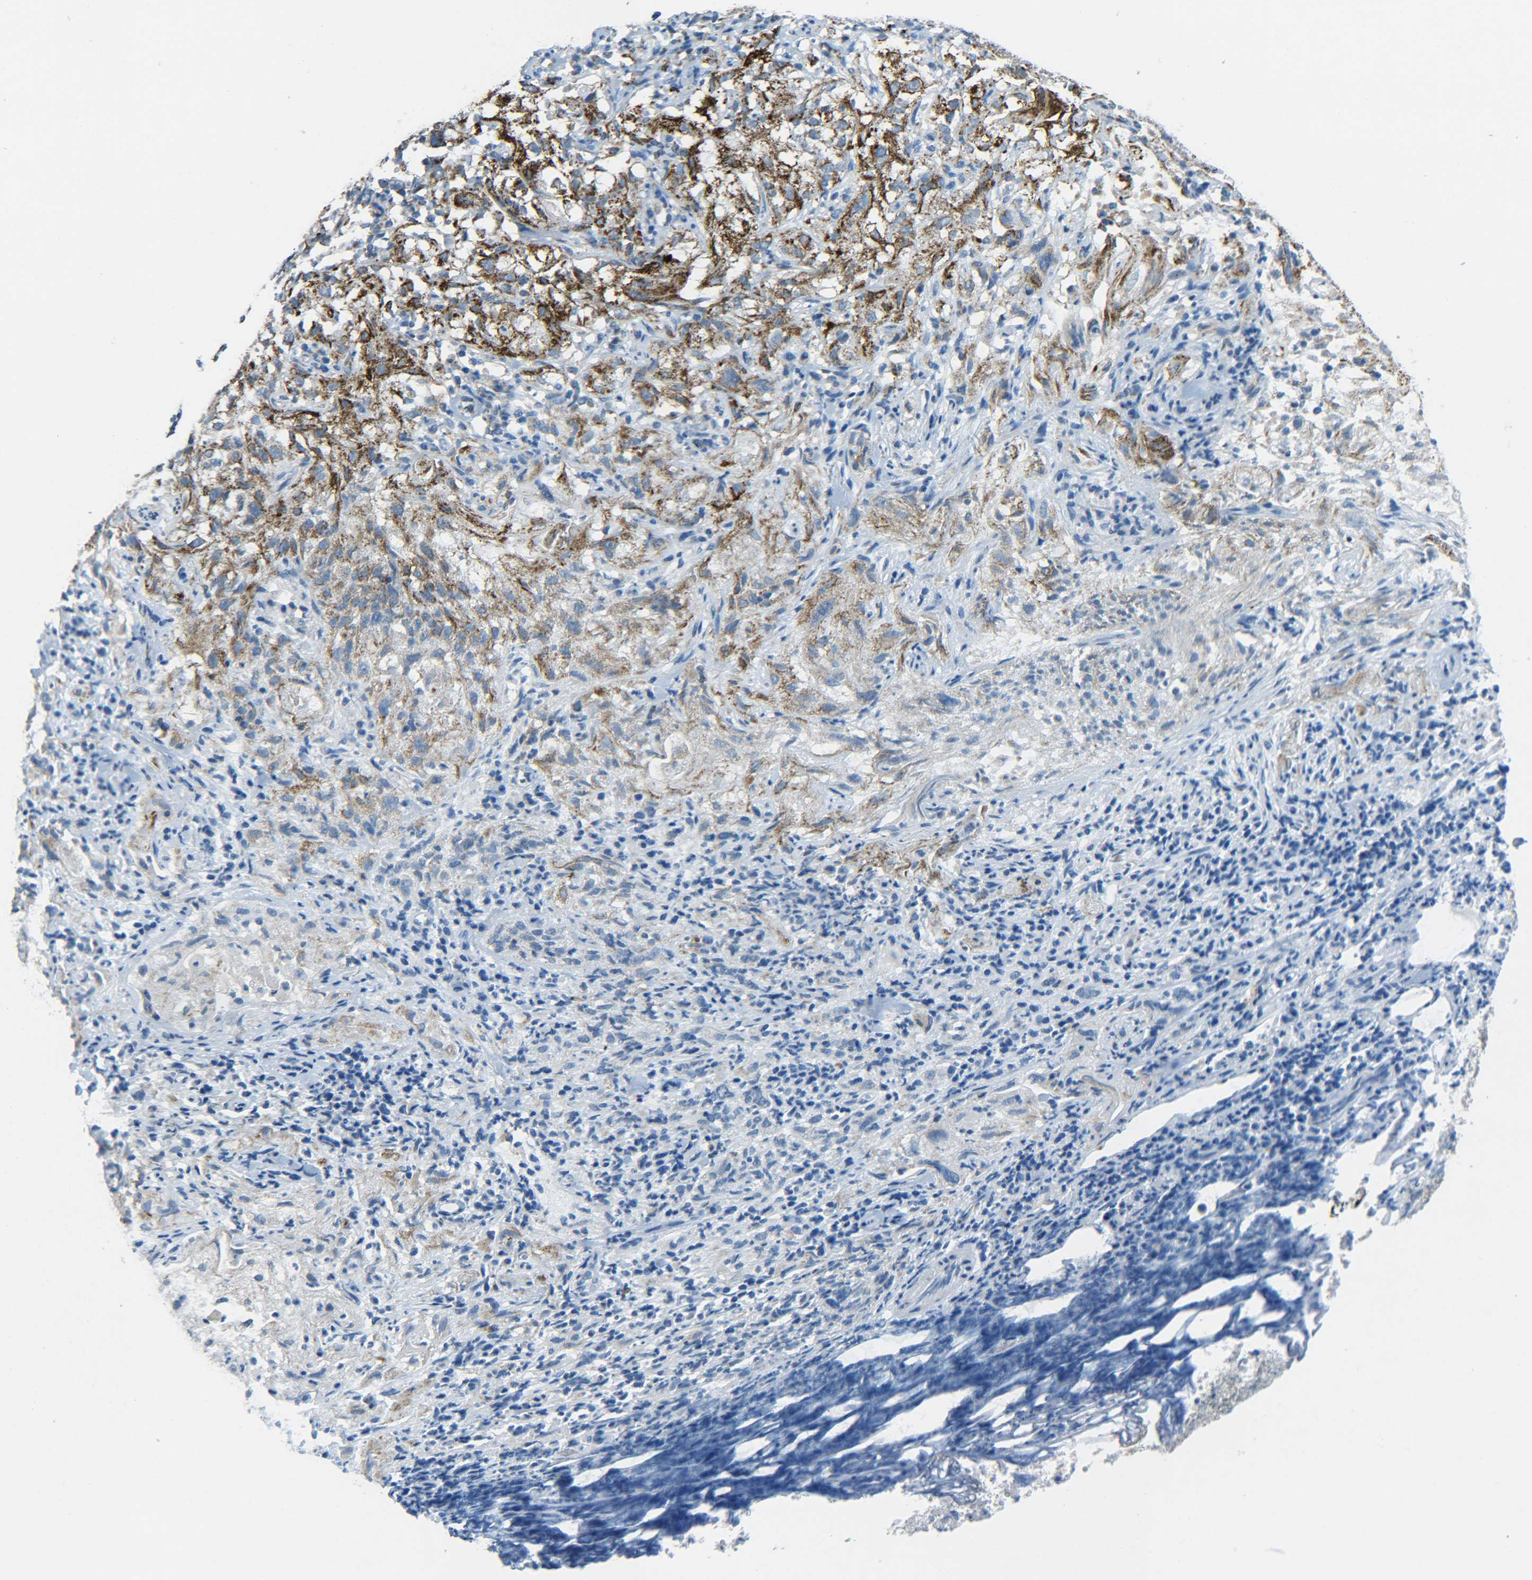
{"staining": {"intensity": "moderate", "quantity": ">75%", "location": "cytoplasmic/membranous"}, "tissue": "lung cancer", "cell_type": "Tumor cells", "image_type": "cancer", "snomed": [{"axis": "morphology", "description": "Inflammation, NOS"}, {"axis": "morphology", "description": "Squamous cell carcinoma, NOS"}, {"axis": "topography", "description": "Lymph node"}, {"axis": "topography", "description": "Soft tissue"}, {"axis": "topography", "description": "Lung"}], "caption": "The immunohistochemical stain labels moderate cytoplasmic/membranous staining in tumor cells of lung squamous cell carcinoma tissue.", "gene": "CYB5R1", "patient": {"sex": "male", "age": 66}}